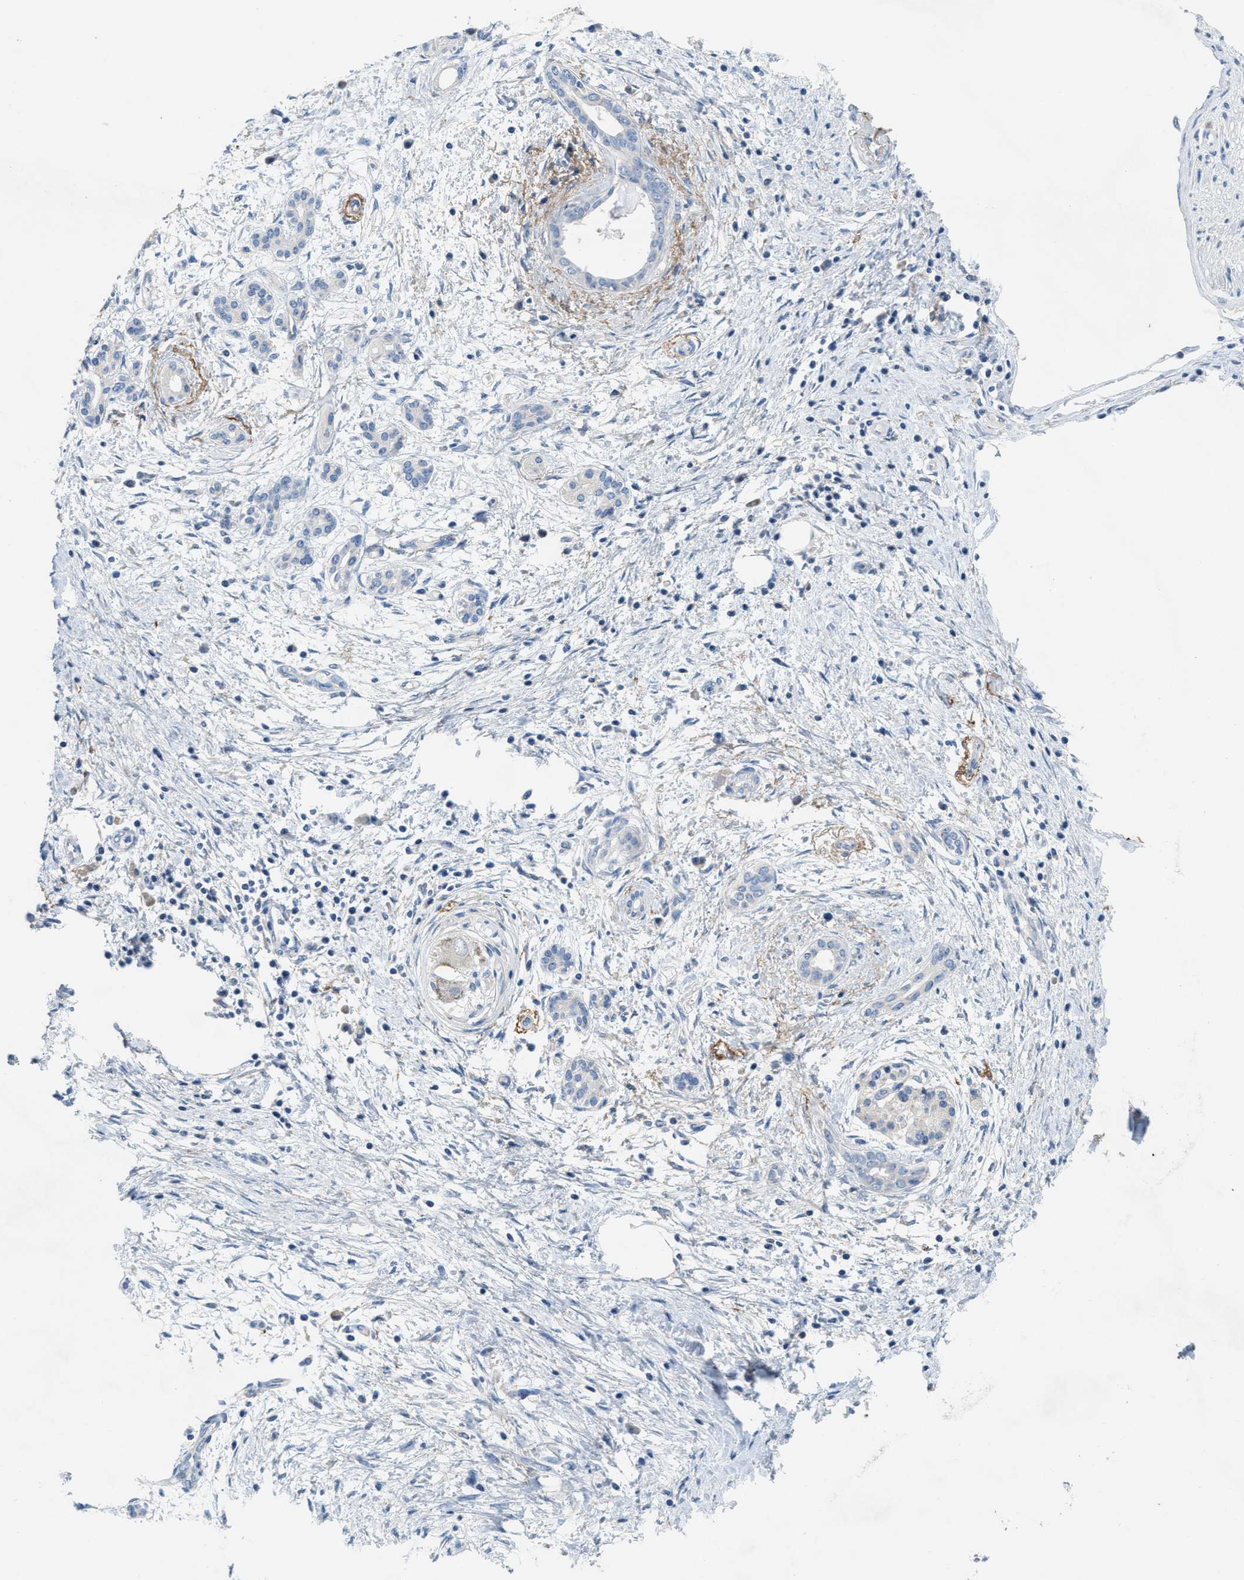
{"staining": {"intensity": "negative", "quantity": "none", "location": "none"}, "tissue": "pancreatic cancer", "cell_type": "Tumor cells", "image_type": "cancer", "snomed": [{"axis": "morphology", "description": "Adenocarcinoma, NOS"}, {"axis": "topography", "description": "Pancreas"}], "caption": "Adenocarcinoma (pancreatic) was stained to show a protein in brown. There is no significant expression in tumor cells. (DAB (3,3'-diaminobenzidine) IHC, high magnification).", "gene": "DGKE", "patient": {"sex": "female", "age": 70}}